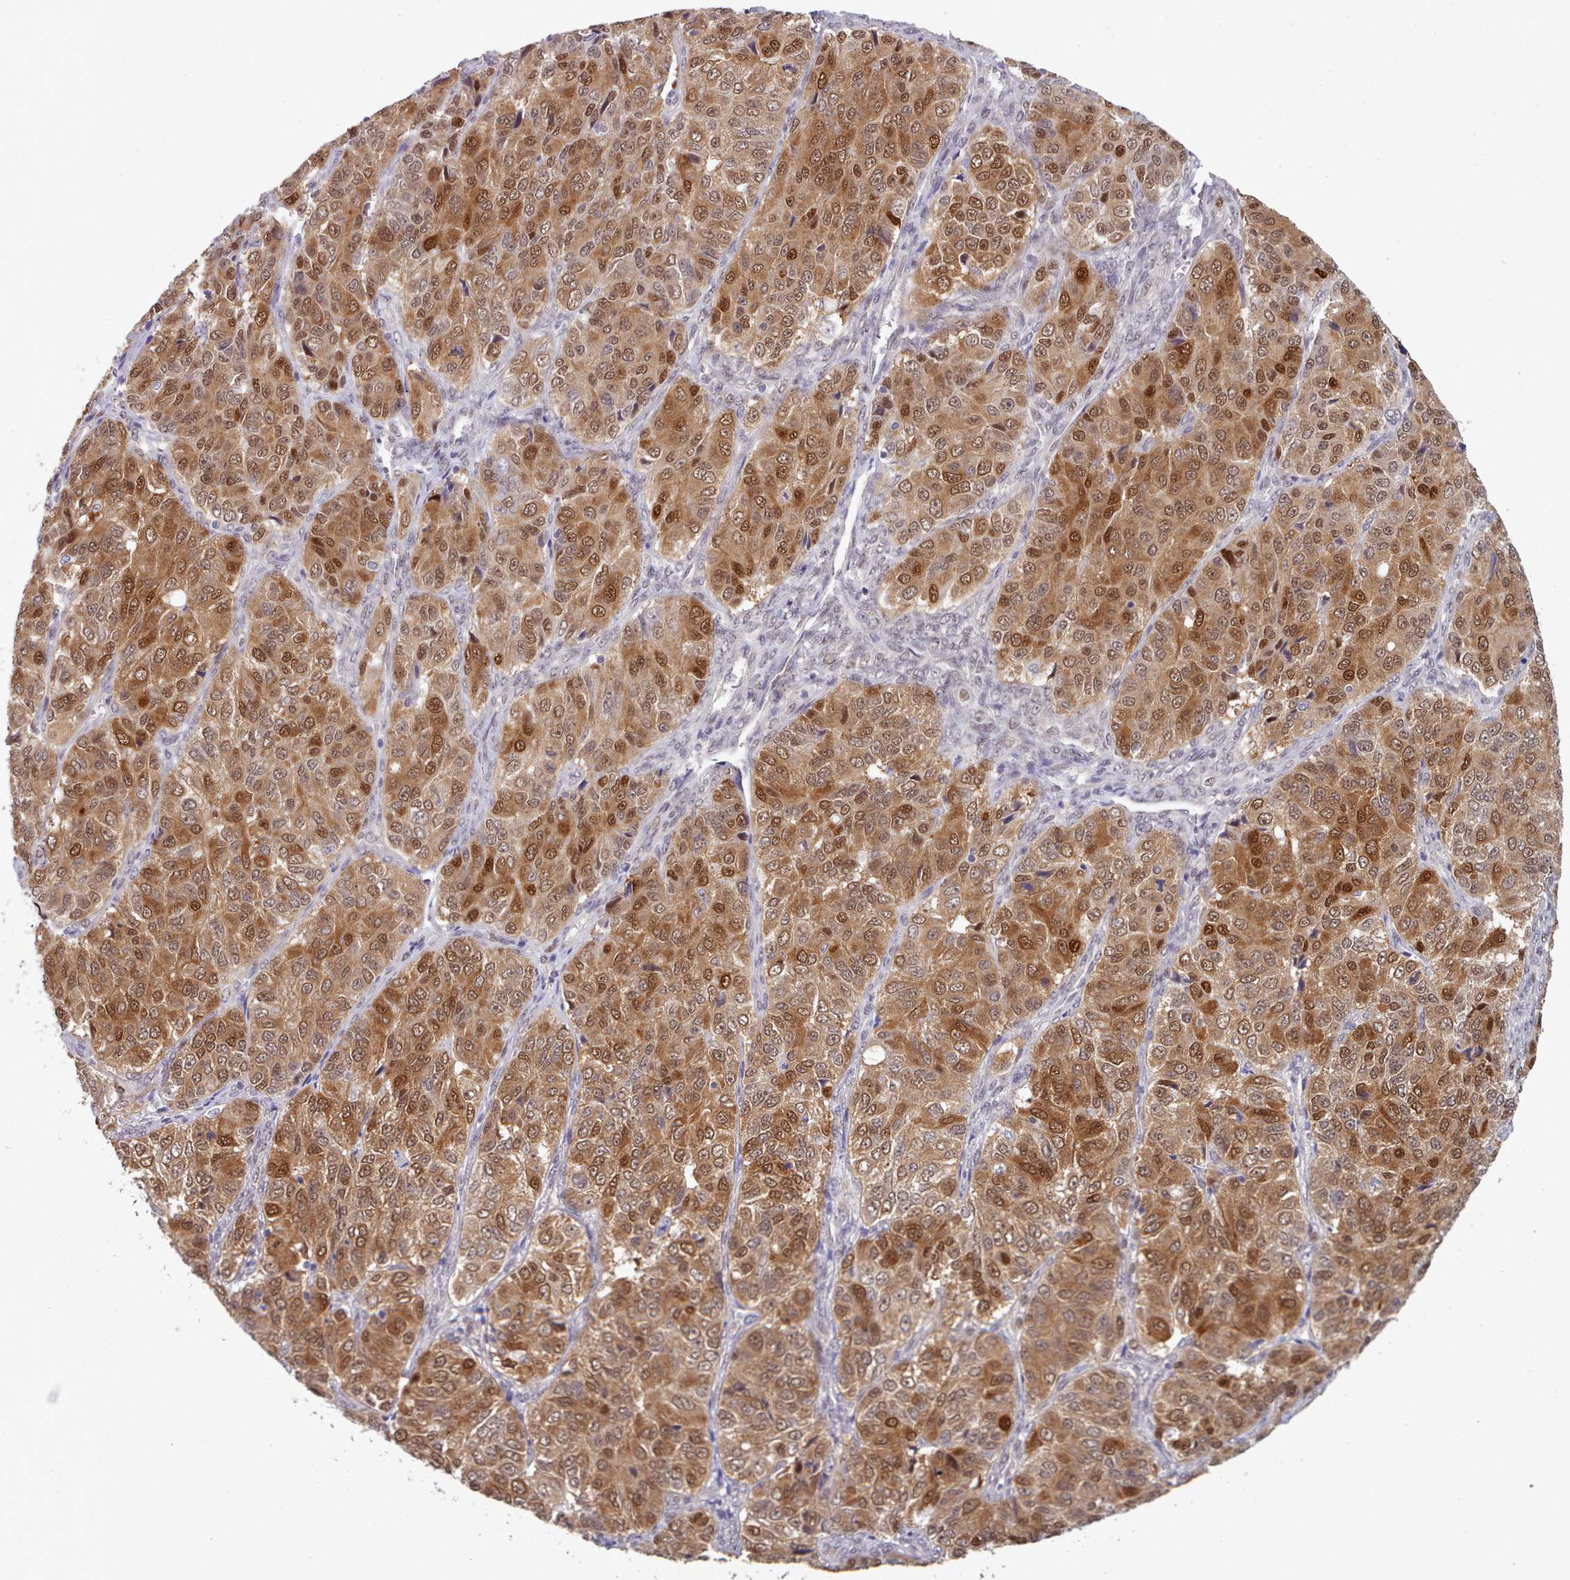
{"staining": {"intensity": "strong", "quantity": ">75%", "location": "cytoplasmic/membranous,nuclear"}, "tissue": "ovarian cancer", "cell_type": "Tumor cells", "image_type": "cancer", "snomed": [{"axis": "morphology", "description": "Carcinoma, endometroid"}, {"axis": "topography", "description": "Ovary"}], "caption": "Ovarian endometroid carcinoma stained with DAB (3,3'-diaminobenzidine) immunohistochemistry reveals high levels of strong cytoplasmic/membranous and nuclear positivity in about >75% of tumor cells.", "gene": "CES3", "patient": {"sex": "female", "age": 51}}